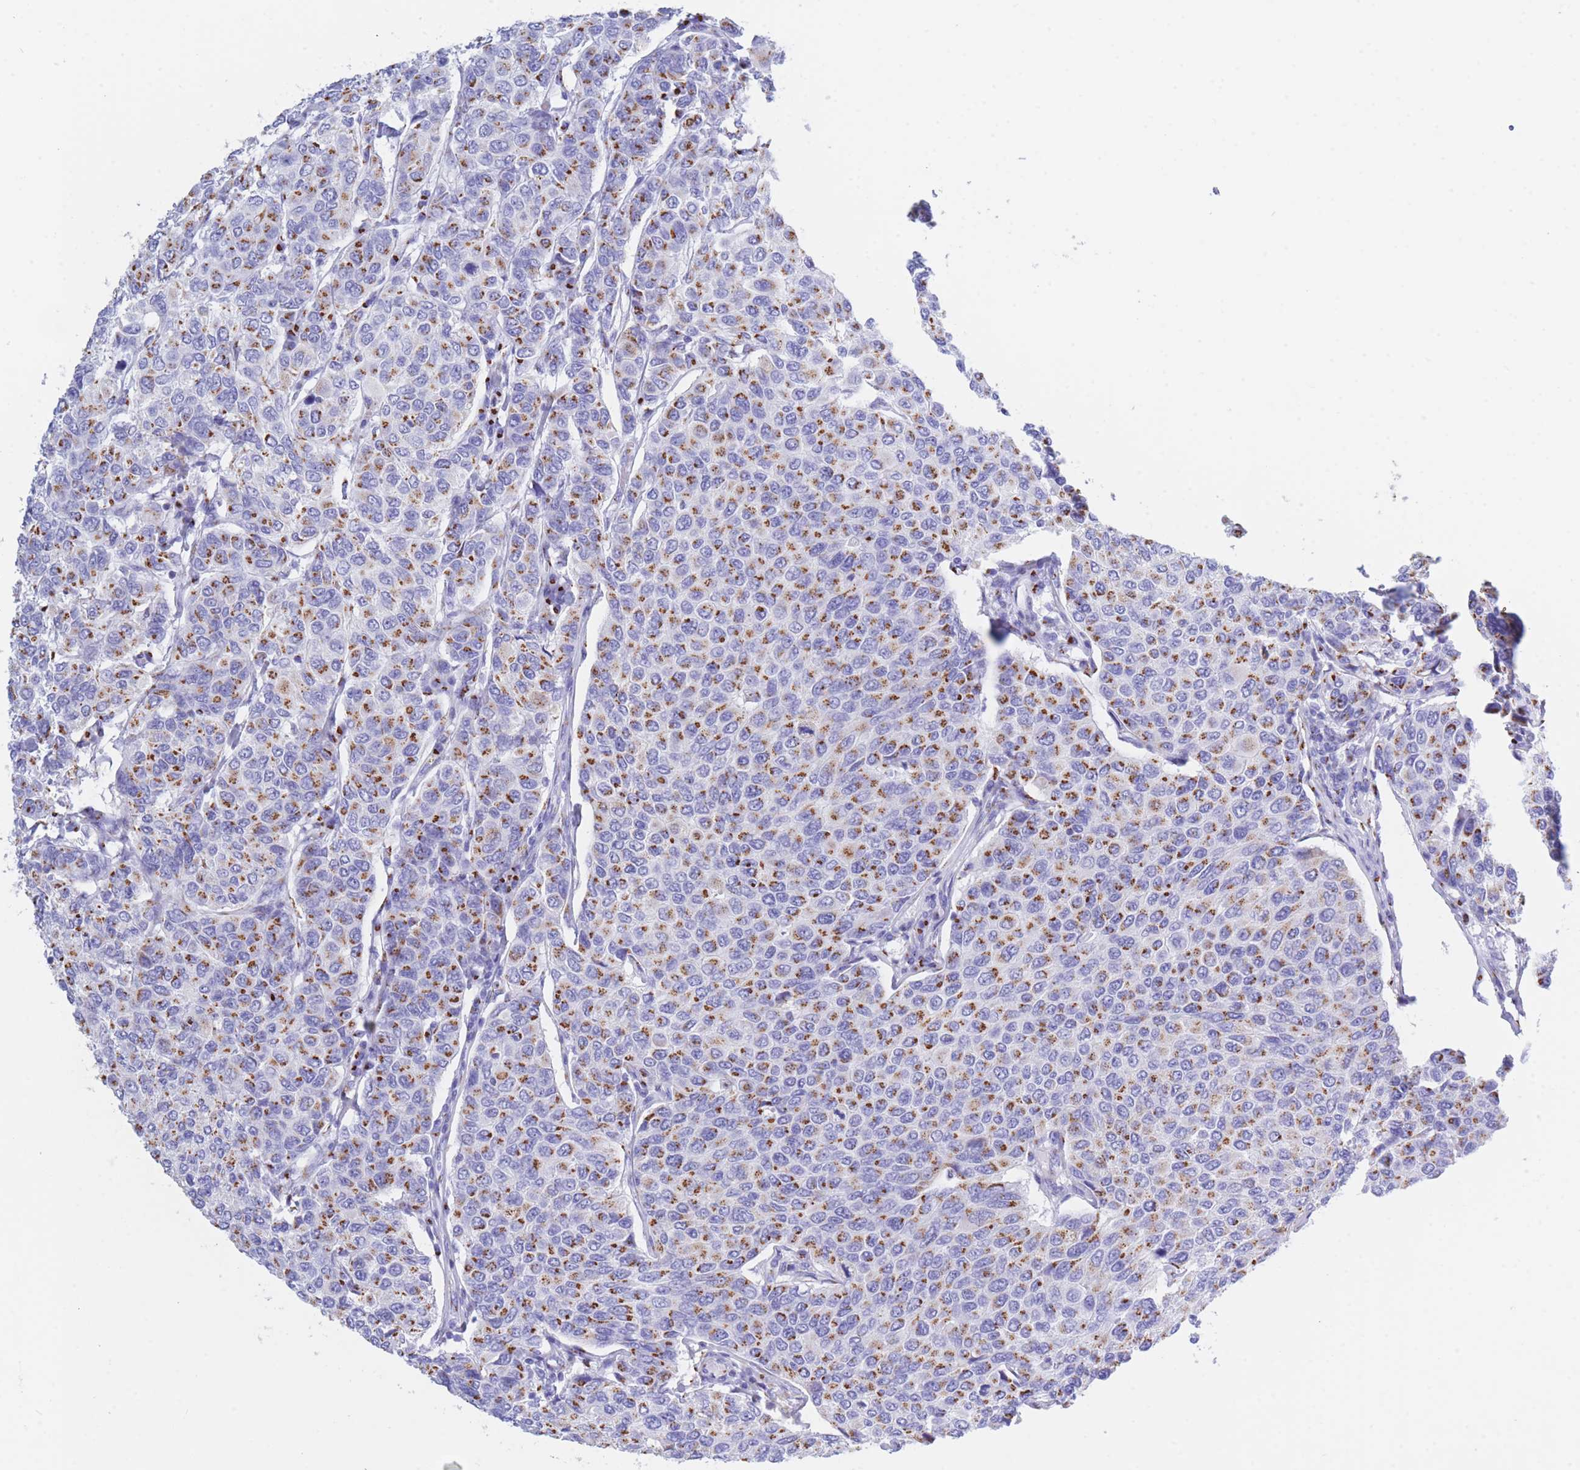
{"staining": {"intensity": "strong", "quantity": ">75%", "location": "cytoplasmic/membranous"}, "tissue": "breast cancer", "cell_type": "Tumor cells", "image_type": "cancer", "snomed": [{"axis": "morphology", "description": "Duct carcinoma"}, {"axis": "topography", "description": "Breast"}], "caption": "Human breast cancer (intraductal carcinoma) stained with a protein marker demonstrates strong staining in tumor cells.", "gene": "FAM3C", "patient": {"sex": "female", "age": 55}}